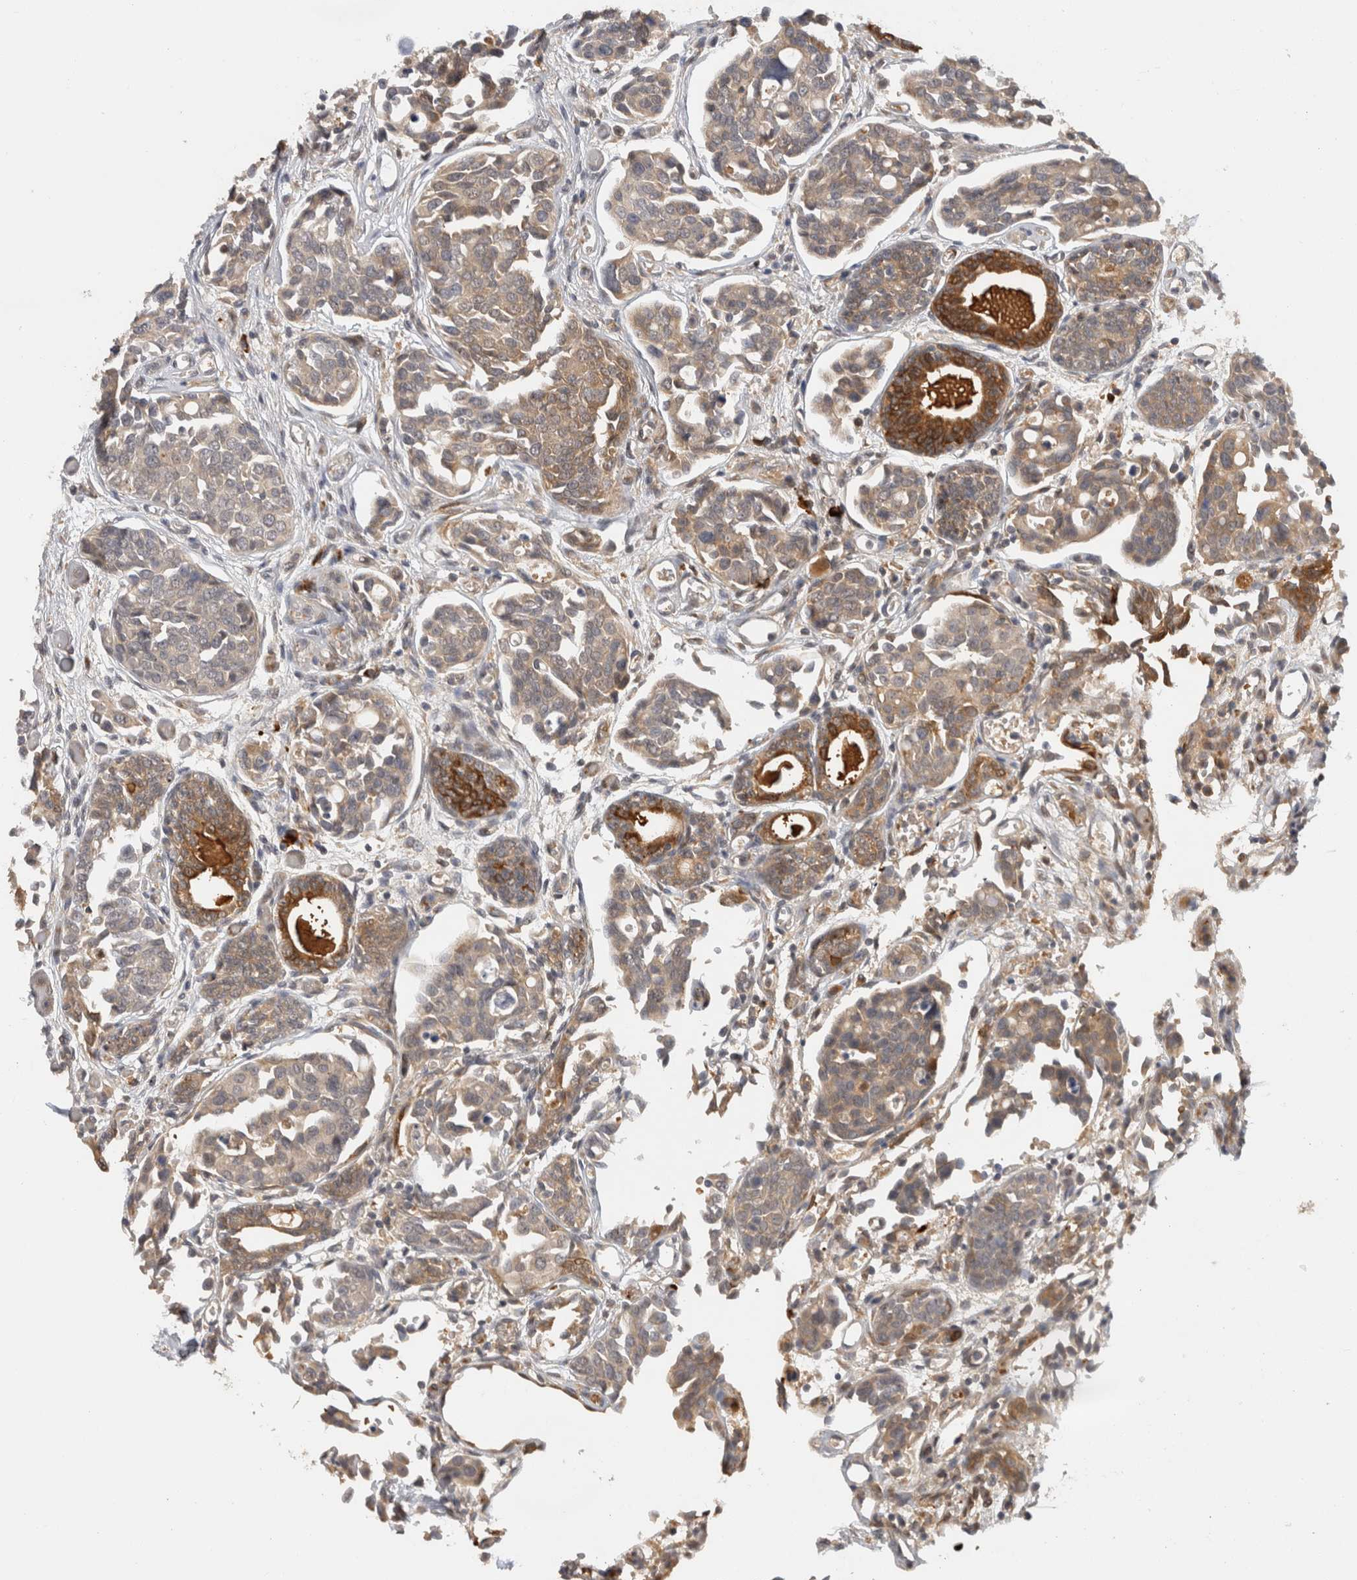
{"staining": {"intensity": "weak", "quantity": ">75%", "location": "cytoplasmic/membranous"}, "tissue": "urothelial cancer", "cell_type": "Tumor cells", "image_type": "cancer", "snomed": [{"axis": "morphology", "description": "Urothelial carcinoma, High grade"}, {"axis": "topography", "description": "Urinary bladder"}], "caption": "Immunohistochemistry micrograph of human urothelial cancer stained for a protein (brown), which reveals low levels of weak cytoplasmic/membranous positivity in approximately >75% of tumor cells.", "gene": "APOL2", "patient": {"sex": "male", "age": 78}}